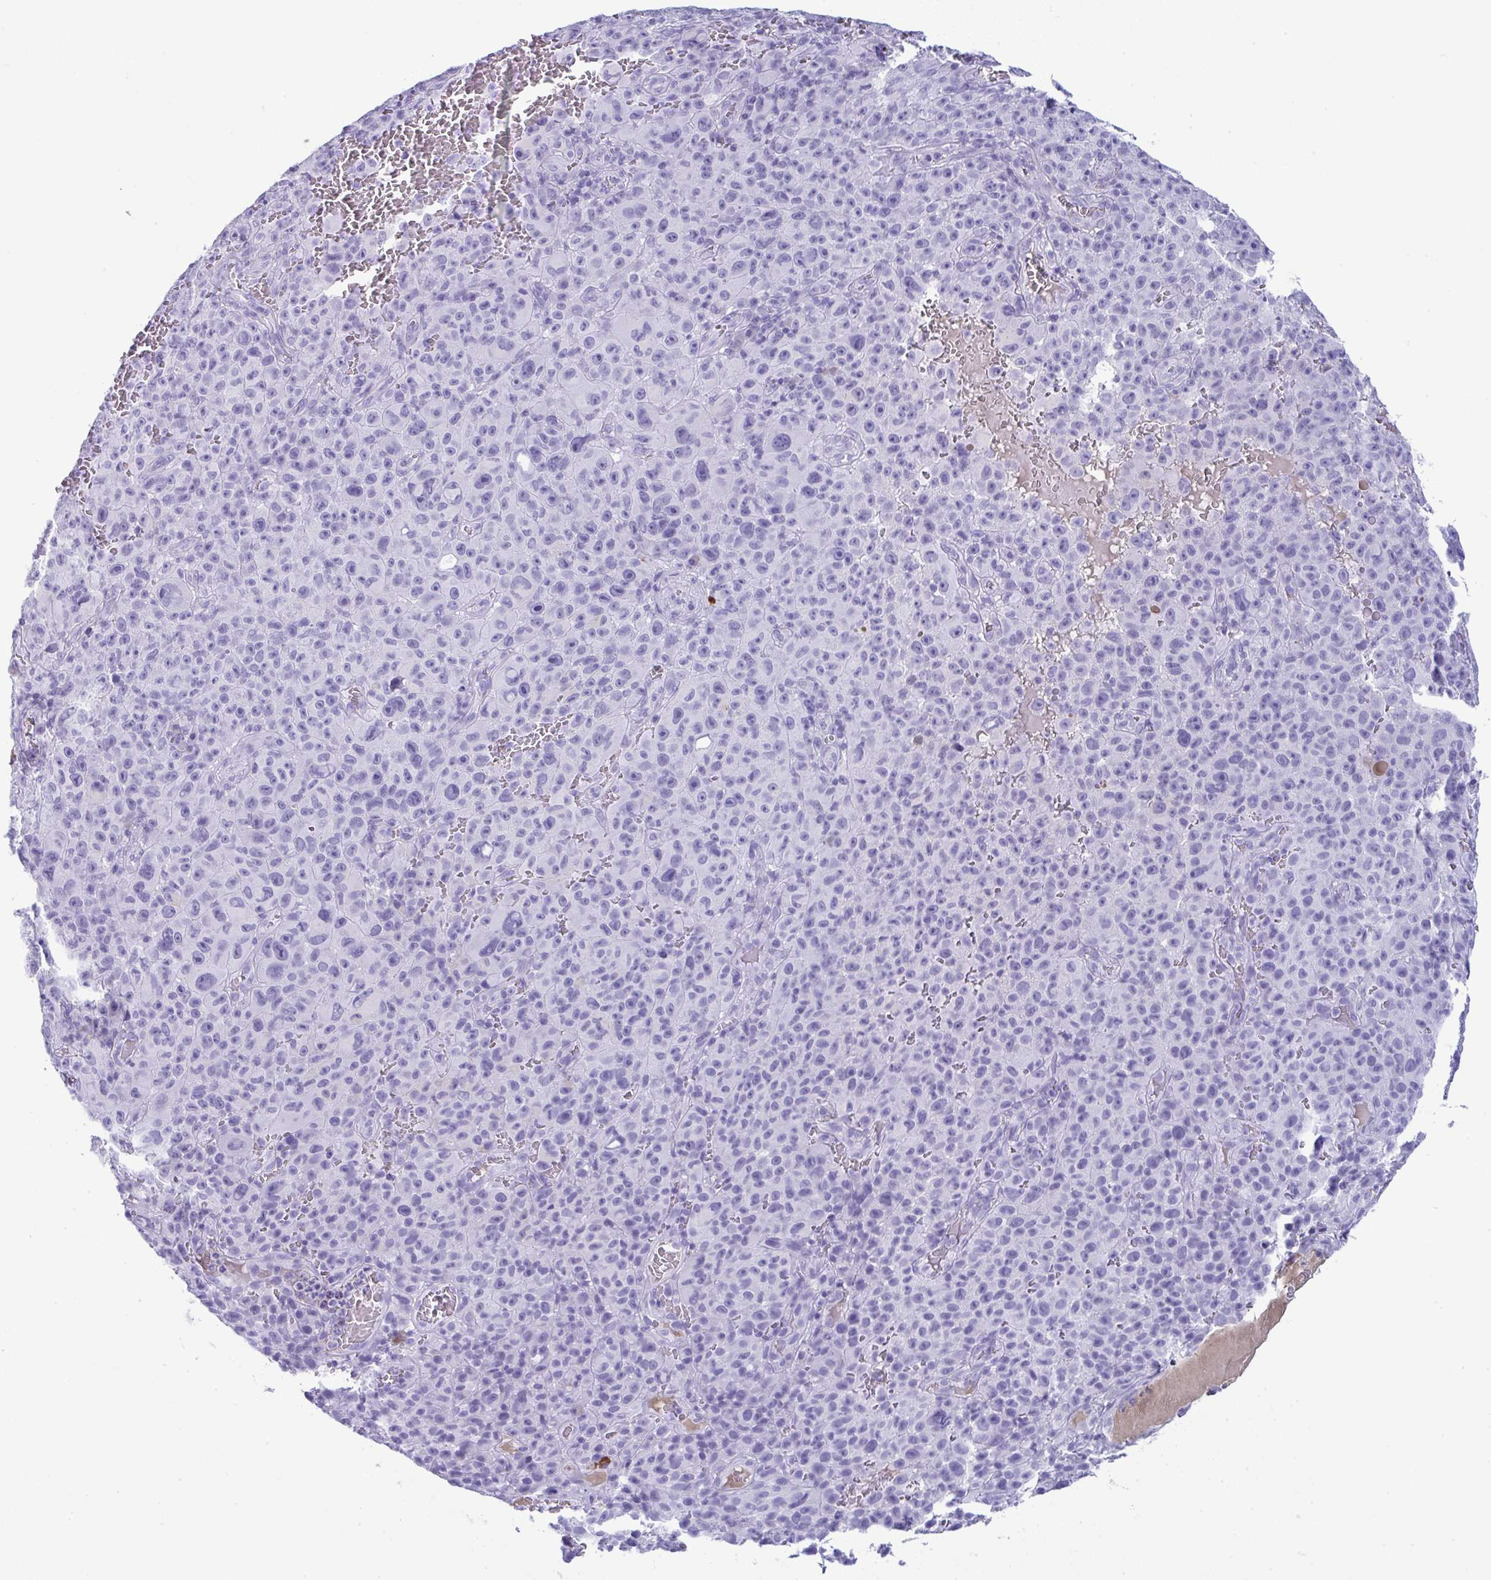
{"staining": {"intensity": "negative", "quantity": "none", "location": "none"}, "tissue": "melanoma", "cell_type": "Tumor cells", "image_type": "cancer", "snomed": [{"axis": "morphology", "description": "Malignant melanoma, NOS"}, {"axis": "topography", "description": "Skin"}], "caption": "Immunohistochemical staining of human melanoma demonstrates no significant expression in tumor cells.", "gene": "JCHAIN", "patient": {"sex": "female", "age": 82}}